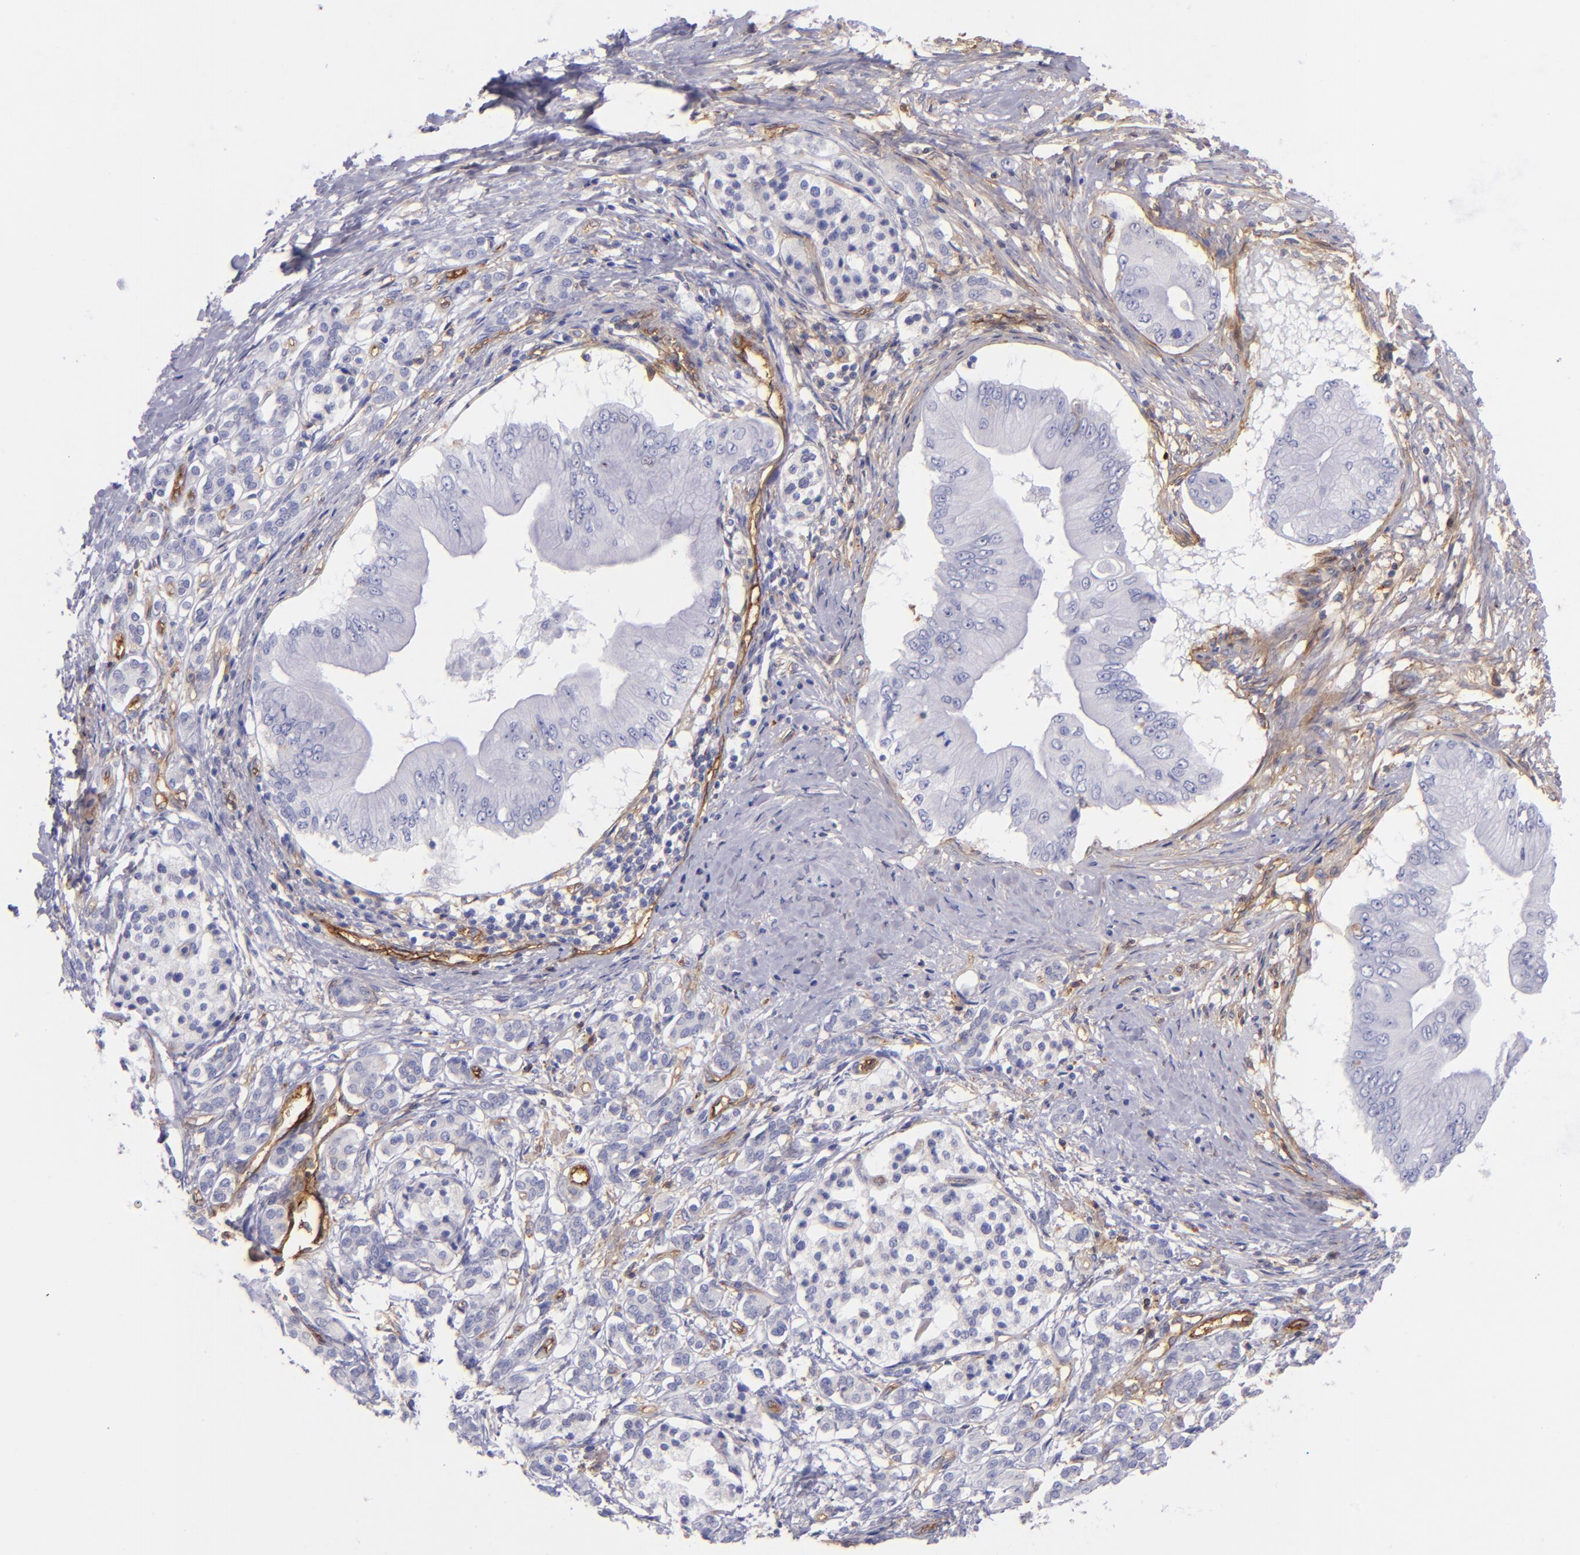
{"staining": {"intensity": "negative", "quantity": "none", "location": "none"}, "tissue": "pancreatic cancer", "cell_type": "Tumor cells", "image_type": "cancer", "snomed": [{"axis": "morphology", "description": "Adenocarcinoma, NOS"}, {"axis": "topography", "description": "Pancreas"}], "caption": "Tumor cells show no significant positivity in adenocarcinoma (pancreatic).", "gene": "ENTPD1", "patient": {"sex": "male", "age": 62}}